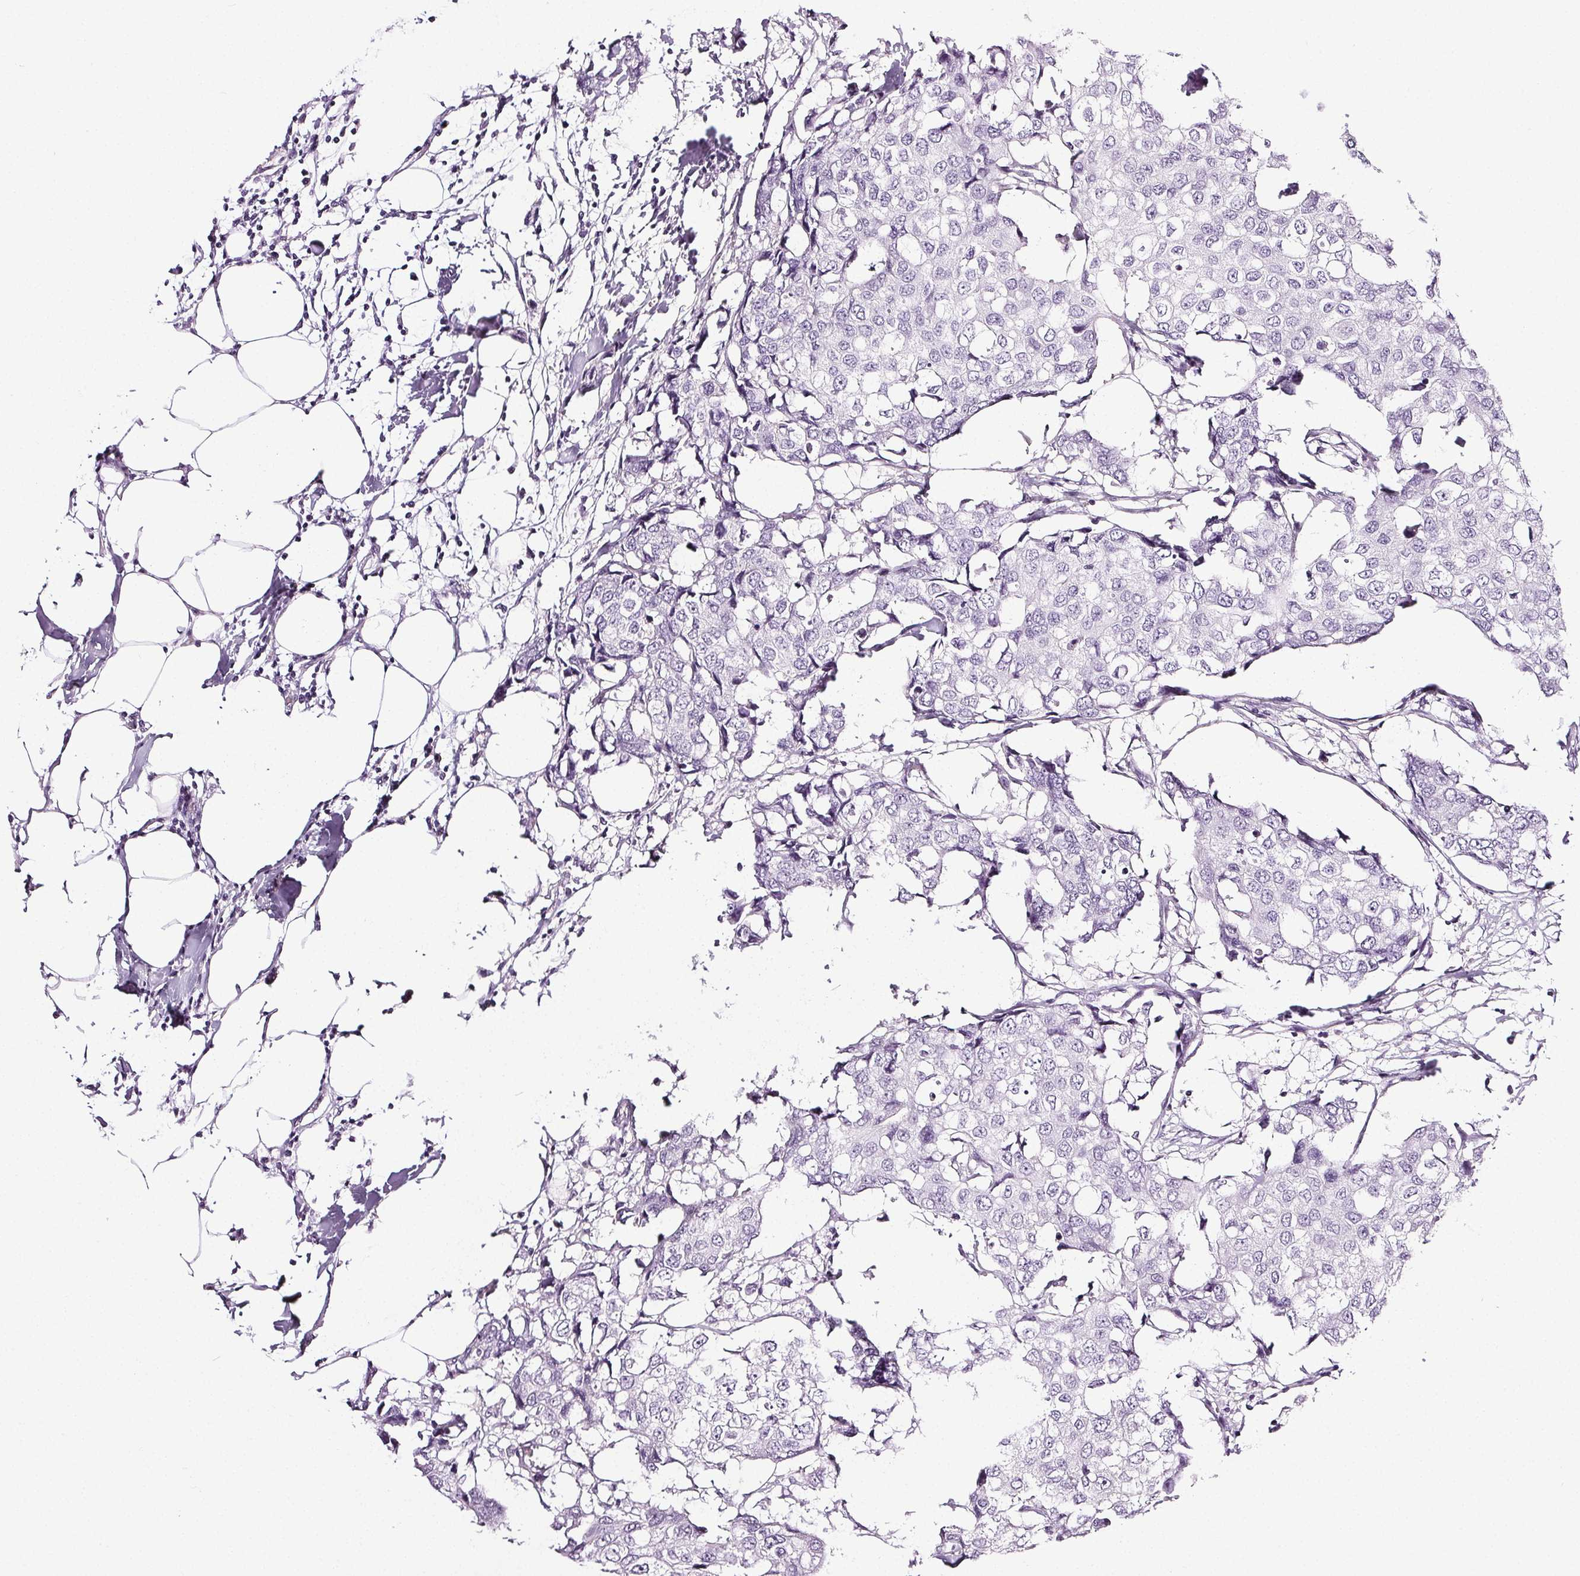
{"staining": {"intensity": "negative", "quantity": "none", "location": "none"}, "tissue": "breast cancer", "cell_type": "Tumor cells", "image_type": "cancer", "snomed": [{"axis": "morphology", "description": "Duct carcinoma"}, {"axis": "topography", "description": "Breast"}], "caption": "The immunohistochemistry (IHC) image has no significant positivity in tumor cells of invasive ductal carcinoma (breast) tissue.", "gene": "COL7A1", "patient": {"sex": "female", "age": 27}}